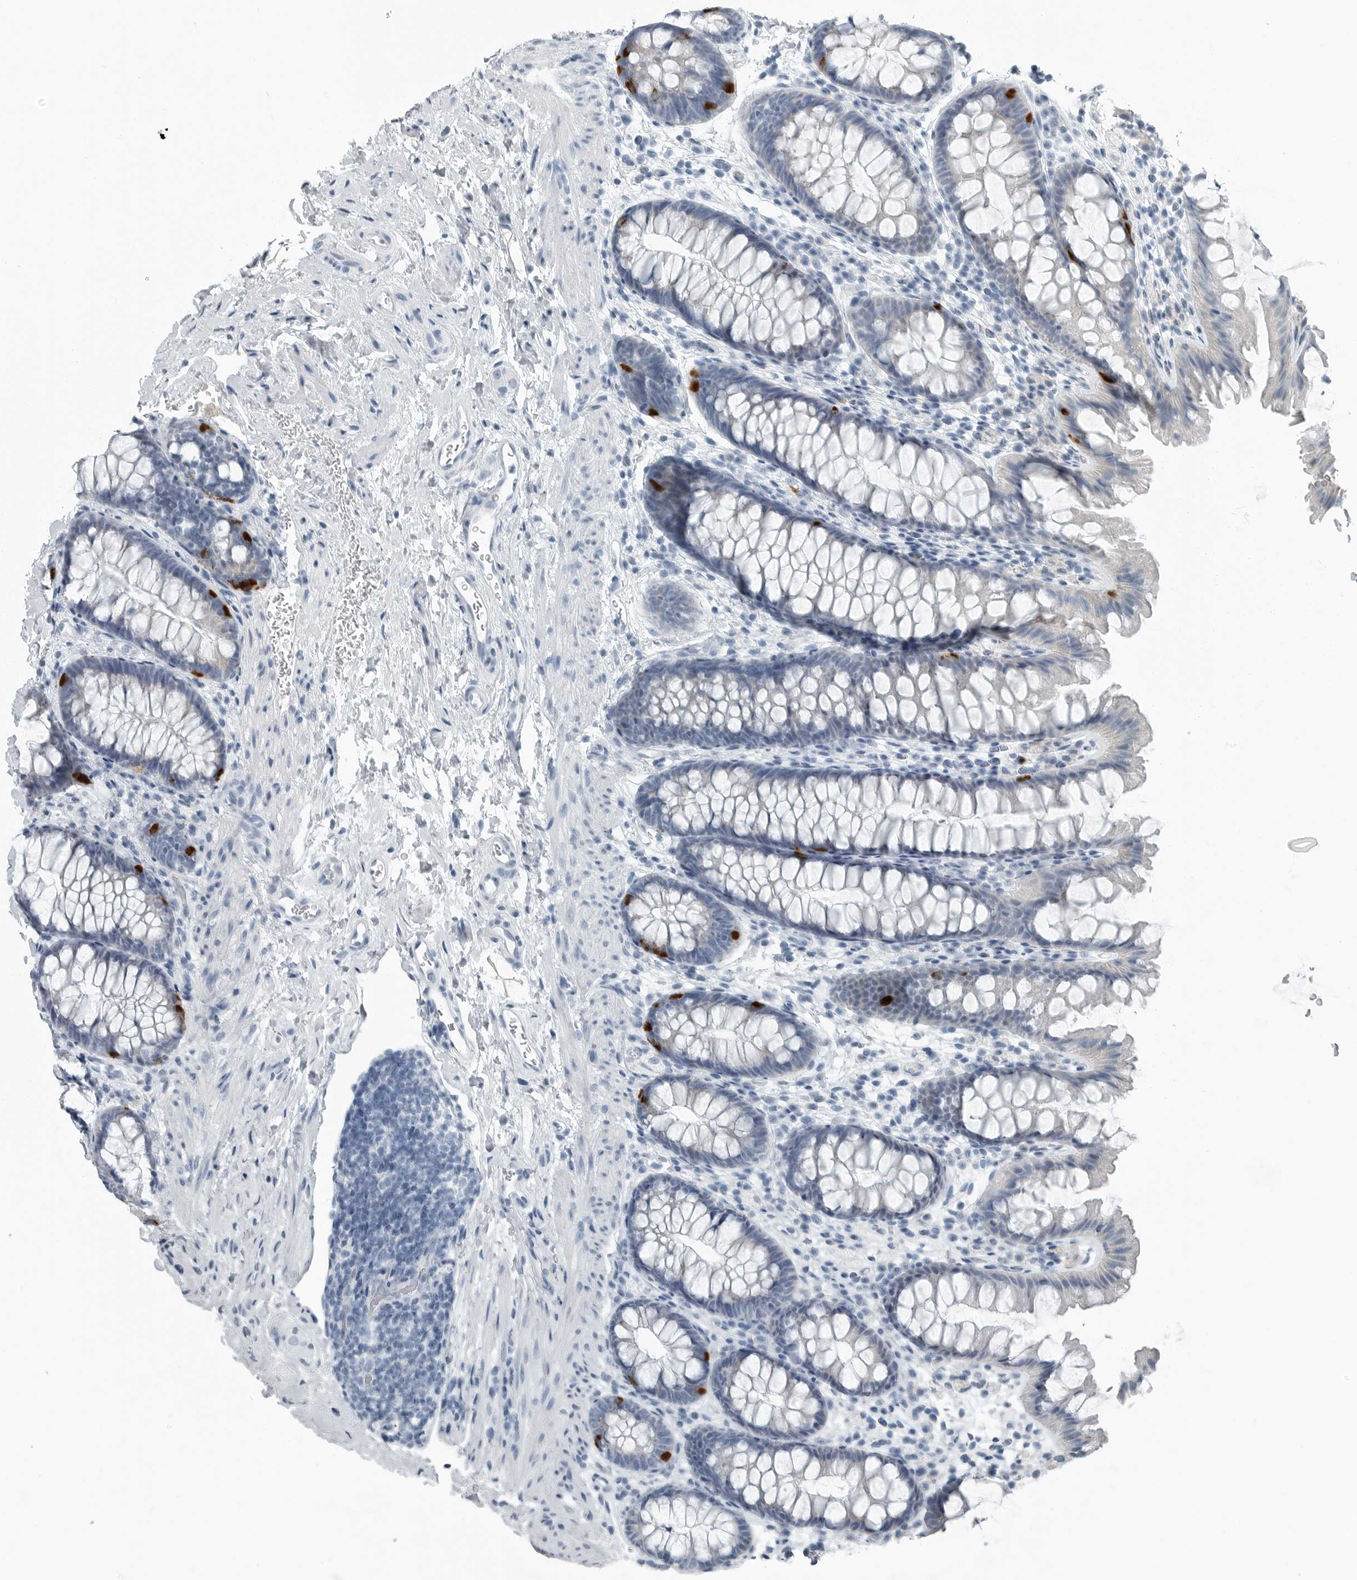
{"staining": {"intensity": "negative", "quantity": "none", "location": "none"}, "tissue": "colon", "cell_type": "Endothelial cells", "image_type": "normal", "snomed": [{"axis": "morphology", "description": "Normal tissue, NOS"}, {"axis": "topography", "description": "Colon"}], "caption": "Endothelial cells show no significant expression in normal colon. (Stains: DAB (3,3'-diaminobenzidine) immunohistochemistry (IHC) with hematoxylin counter stain, Microscopy: brightfield microscopy at high magnification).", "gene": "ZPBP2", "patient": {"sex": "female", "age": 62}}